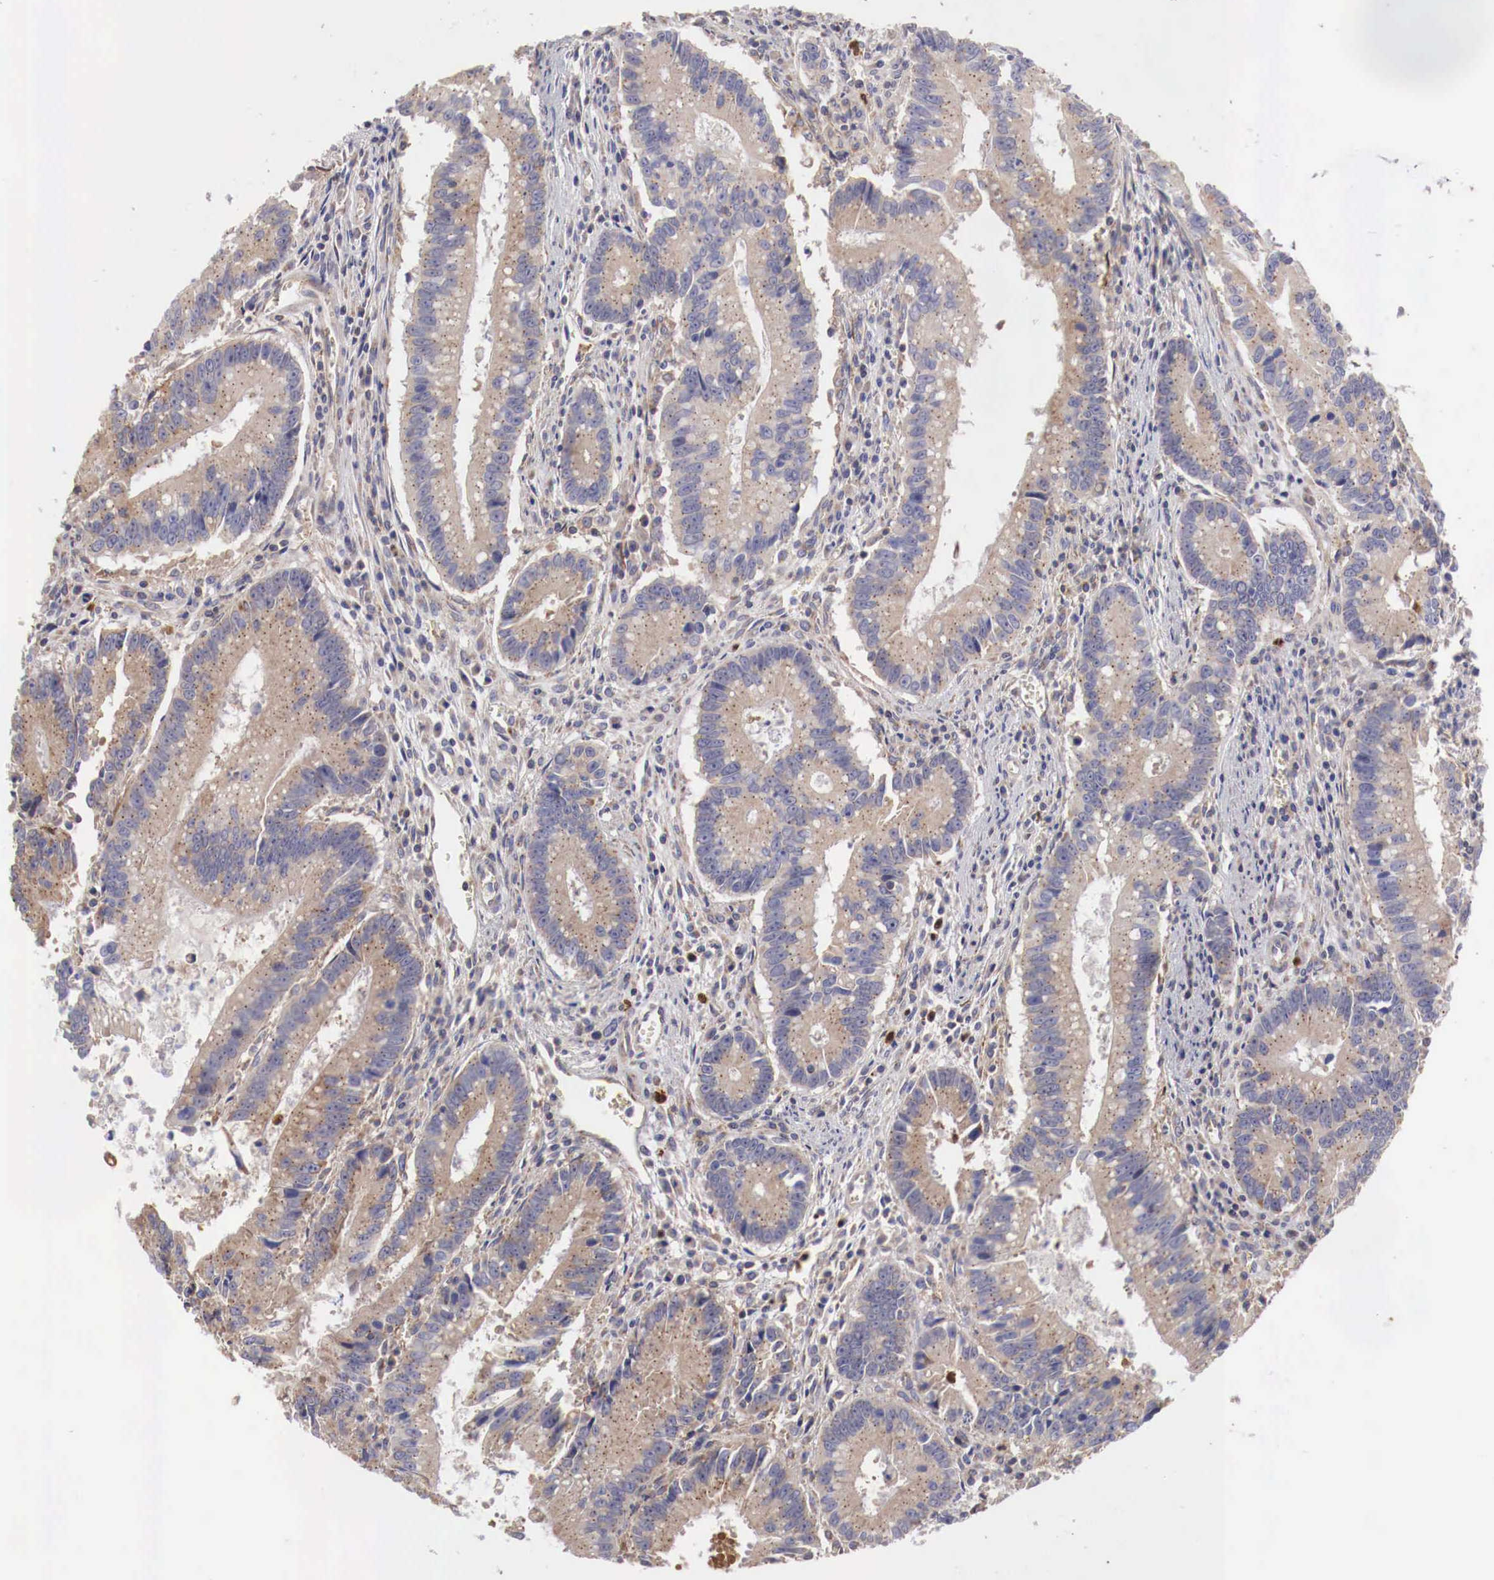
{"staining": {"intensity": "weak", "quantity": "25%-75%", "location": "cytoplasmic/membranous"}, "tissue": "colorectal cancer", "cell_type": "Tumor cells", "image_type": "cancer", "snomed": [{"axis": "morphology", "description": "Adenocarcinoma, NOS"}, {"axis": "topography", "description": "Rectum"}], "caption": "Approximately 25%-75% of tumor cells in human adenocarcinoma (colorectal) display weak cytoplasmic/membranous protein positivity as visualized by brown immunohistochemical staining.", "gene": "PITPNA", "patient": {"sex": "female", "age": 81}}